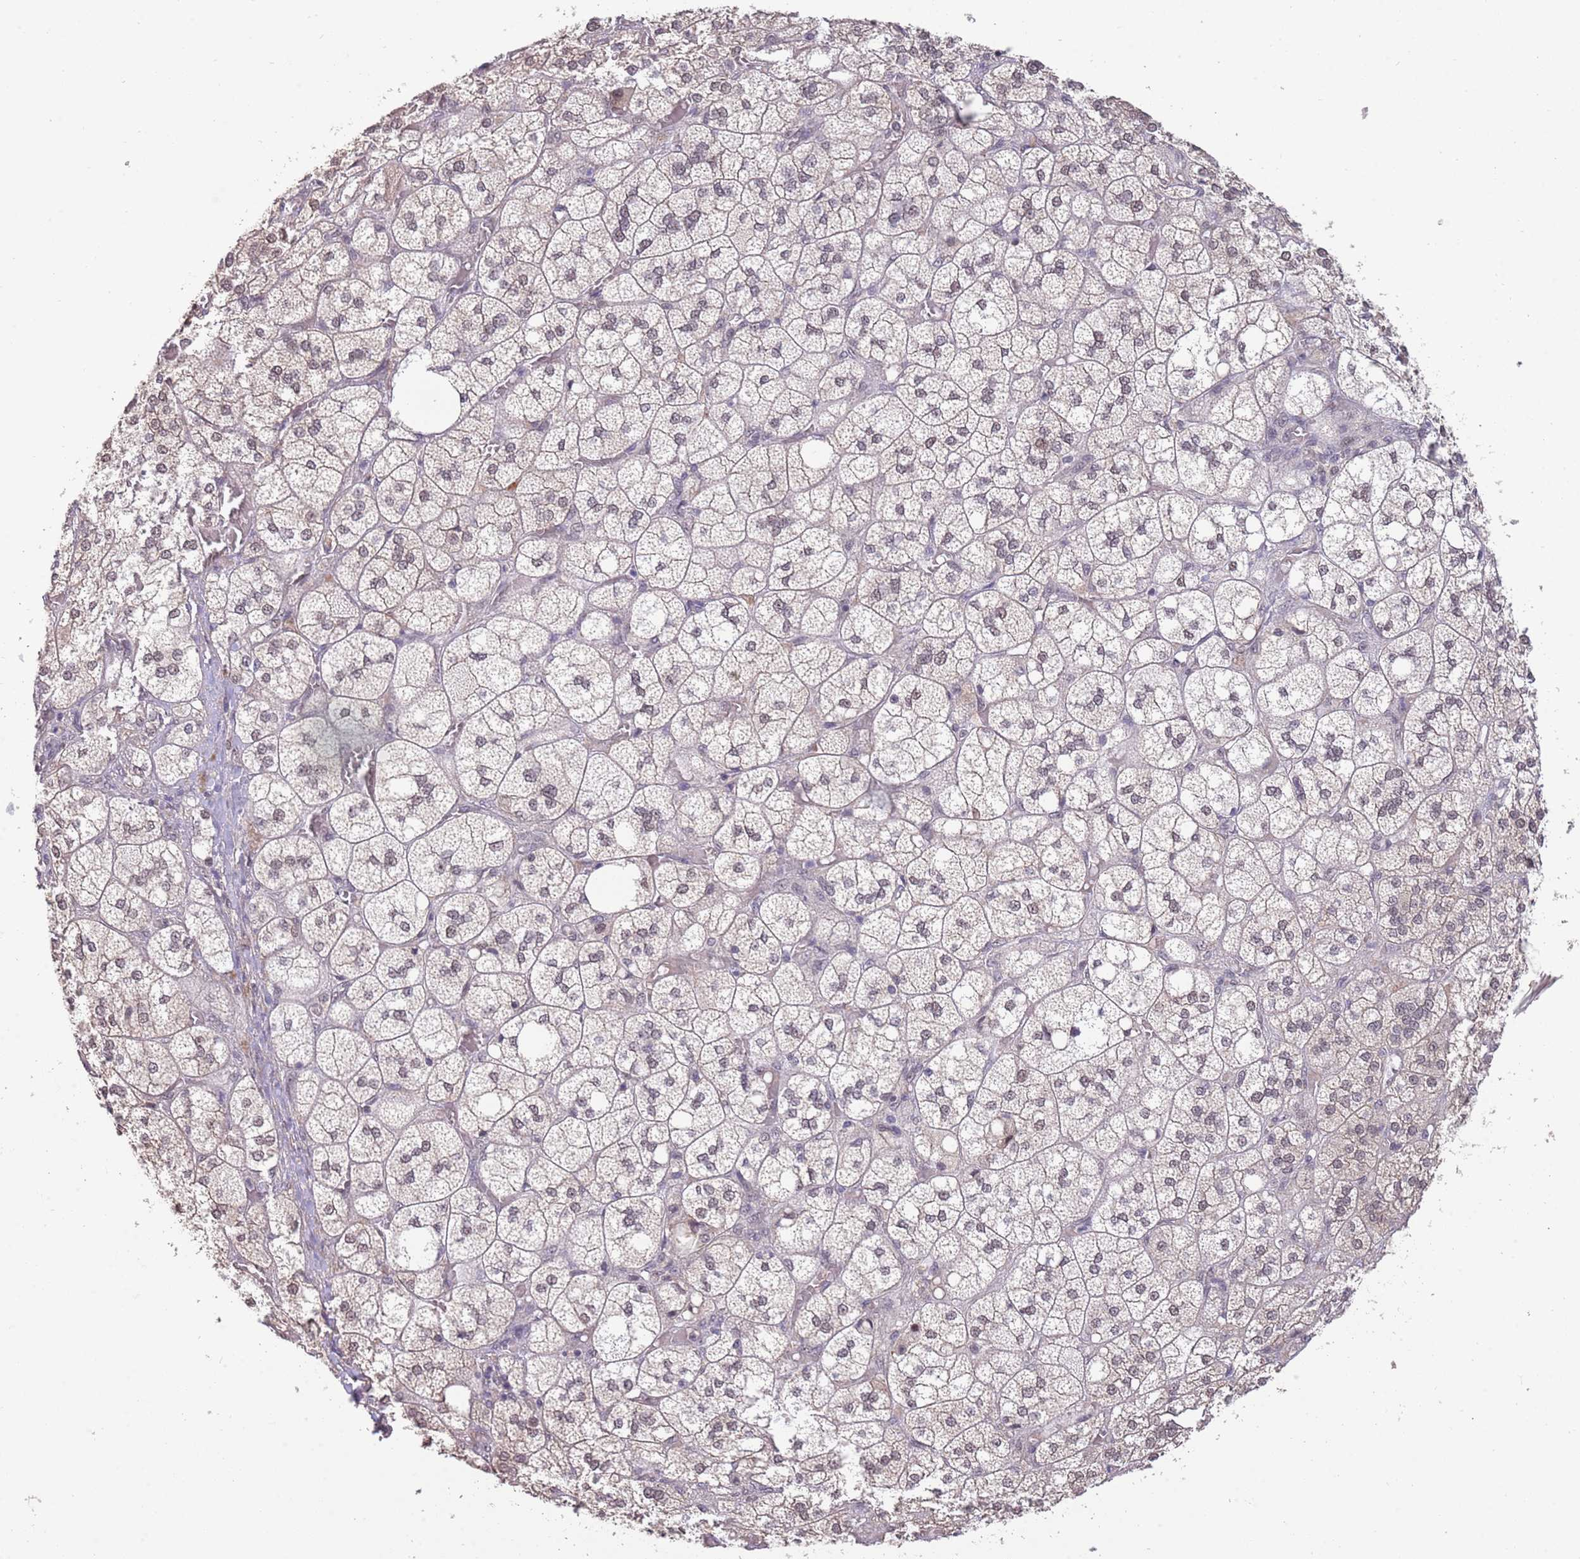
{"staining": {"intensity": "moderate", "quantity": "25%-75%", "location": "nuclear"}, "tissue": "adrenal gland", "cell_type": "Glandular cells", "image_type": "normal", "snomed": [{"axis": "morphology", "description": "Normal tissue, NOS"}, {"axis": "topography", "description": "Adrenal gland"}], "caption": "Adrenal gland stained with immunohistochemistry (IHC) exhibits moderate nuclear expression in approximately 25%-75% of glandular cells. (DAB = brown stain, brightfield microscopy at high magnification).", "gene": "ZBTB7A", "patient": {"sex": "male", "age": 61}}